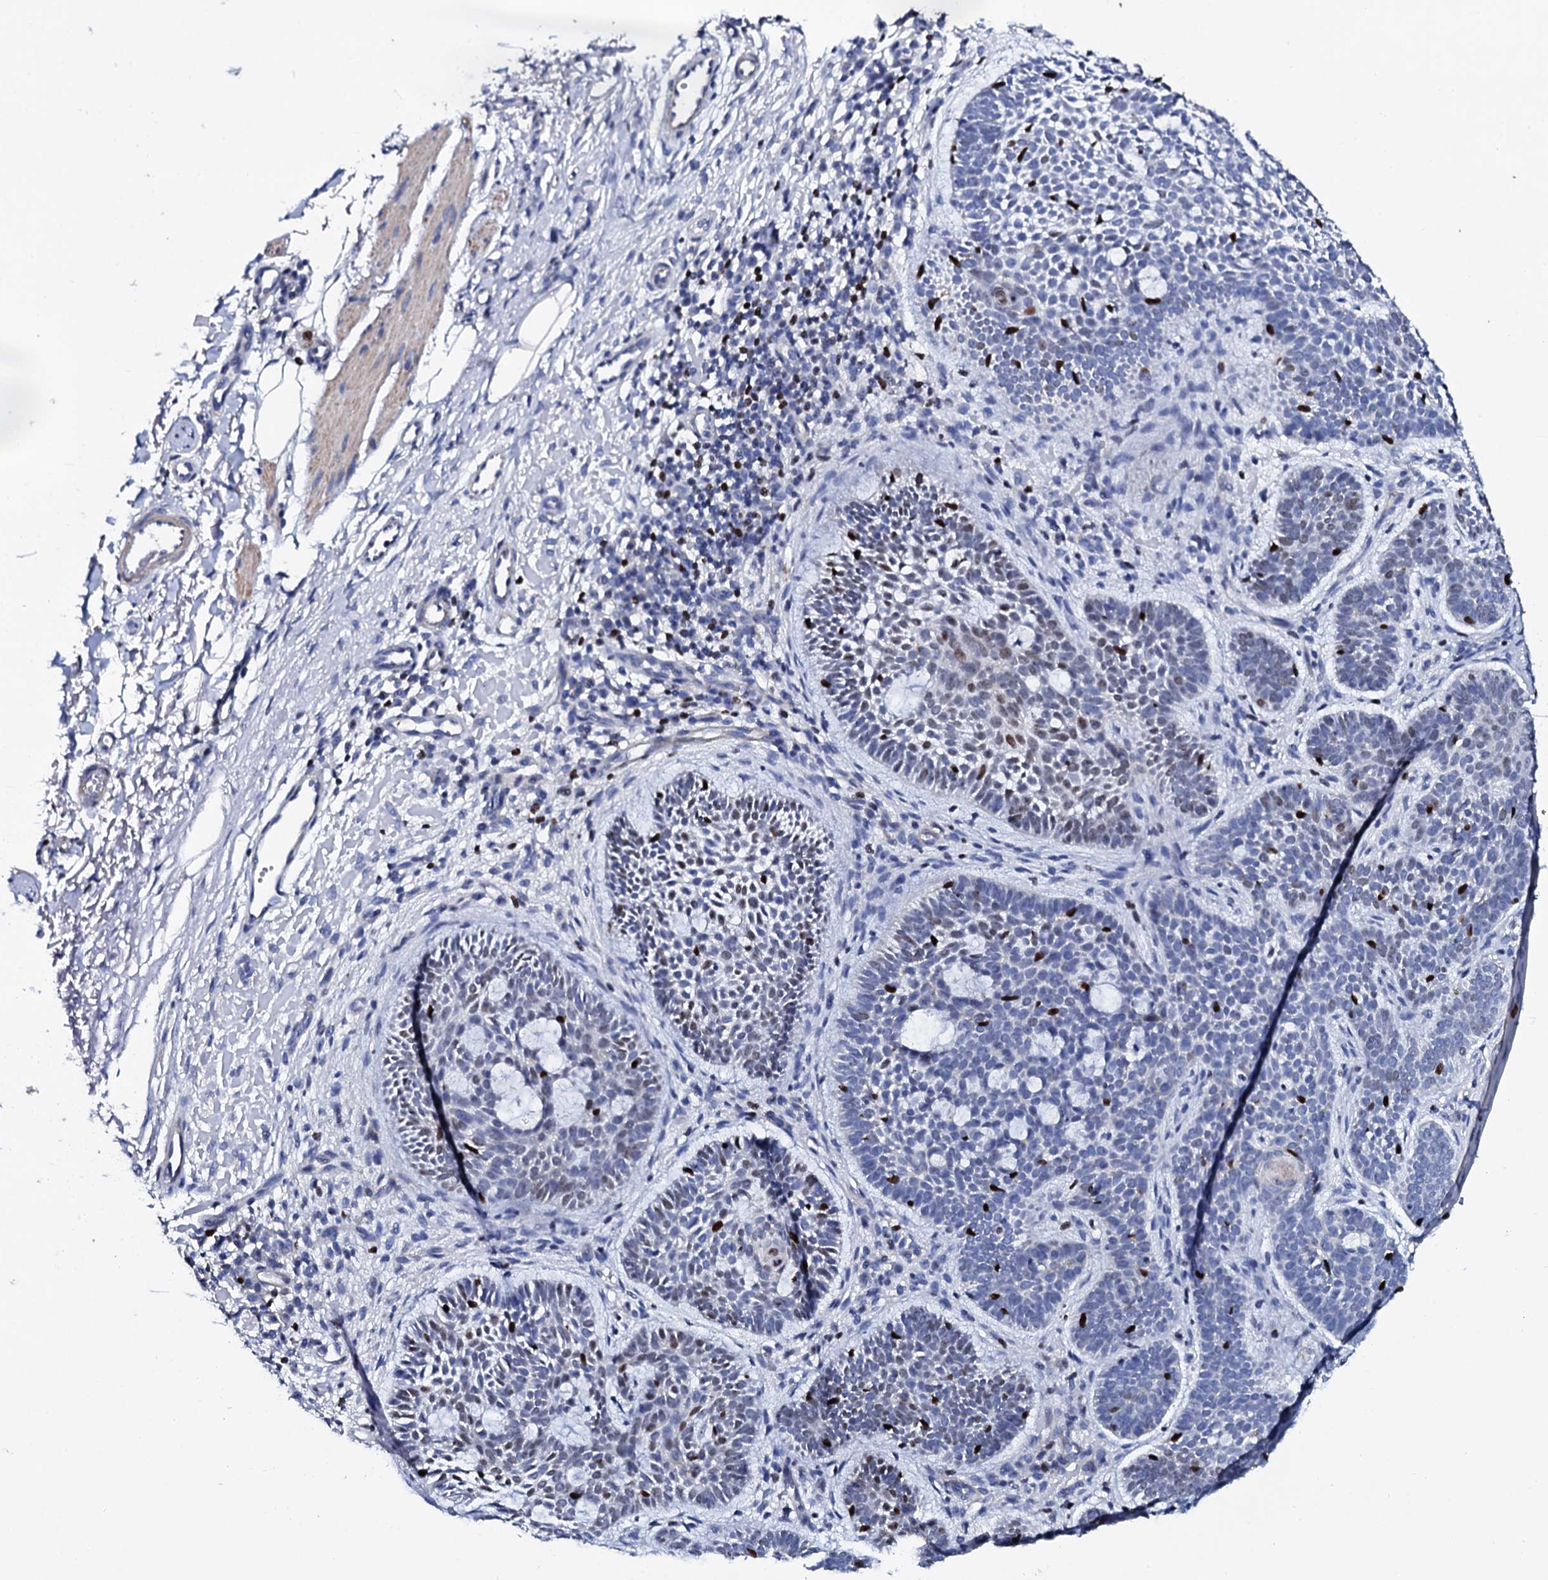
{"staining": {"intensity": "weak", "quantity": "<25%", "location": "nuclear"}, "tissue": "skin cancer", "cell_type": "Tumor cells", "image_type": "cancer", "snomed": [{"axis": "morphology", "description": "Basal cell carcinoma"}, {"axis": "topography", "description": "Skin"}], "caption": "High power microscopy histopathology image of an immunohistochemistry (IHC) histopathology image of basal cell carcinoma (skin), revealing no significant positivity in tumor cells.", "gene": "NPM2", "patient": {"sex": "male", "age": 85}}